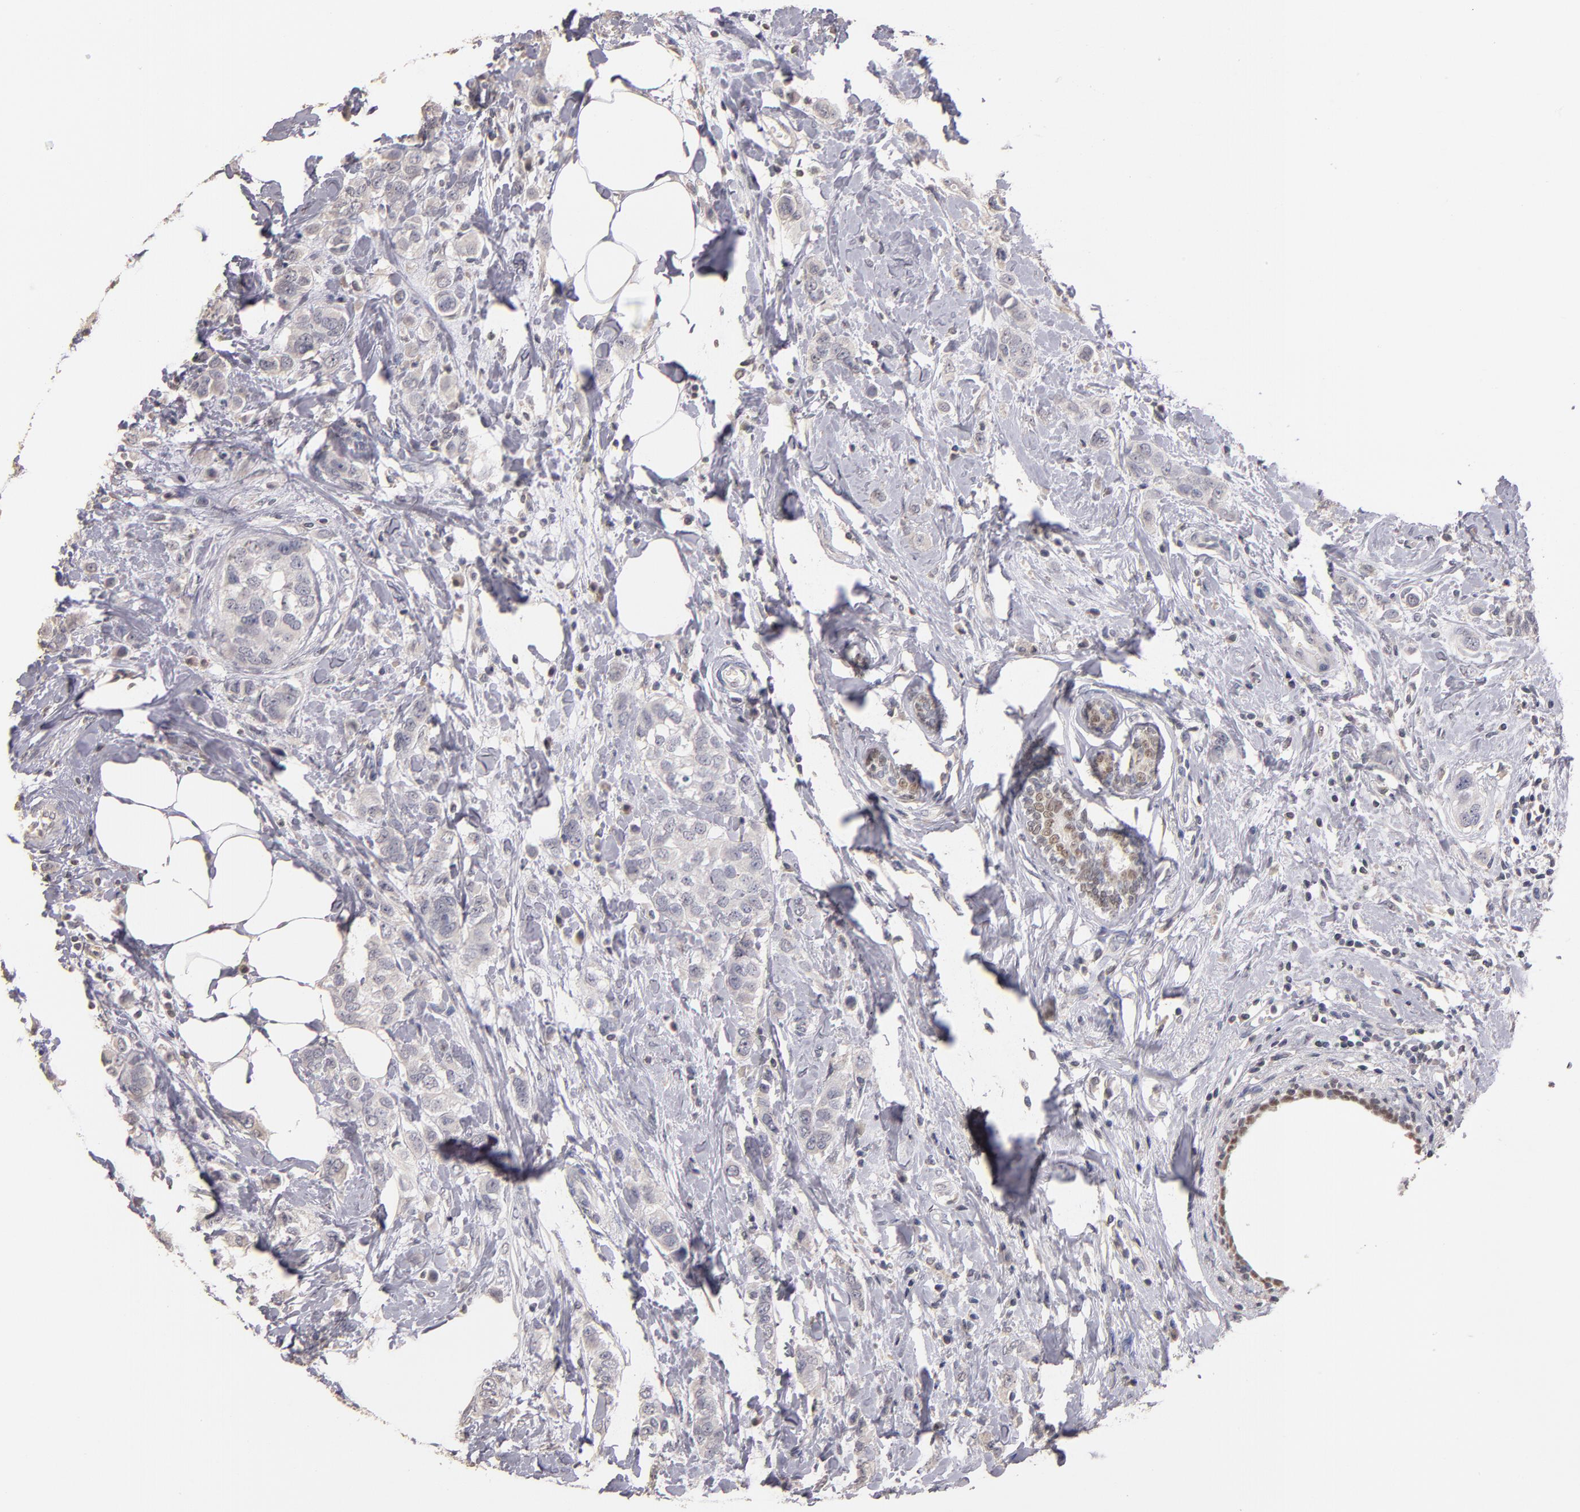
{"staining": {"intensity": "negative", "quantity": "none", "location": "none"}, "tissue": "breast cancer", "cell_type": "Tumor cells", "image_type": "cancer", "snomed": [{"axis": "morphology", "description": "Normal tissue, NOS"}, {"axis": "morphology", "description": "Duct carcinoma"}, {"axis": "topography", "description": "Breast"}], "caption": "Tumor cells are negative for protein expression in human intraductal carcinoma (breast).", "gene": "SOX10", "patient": {"sex": "female", "age": 50}}